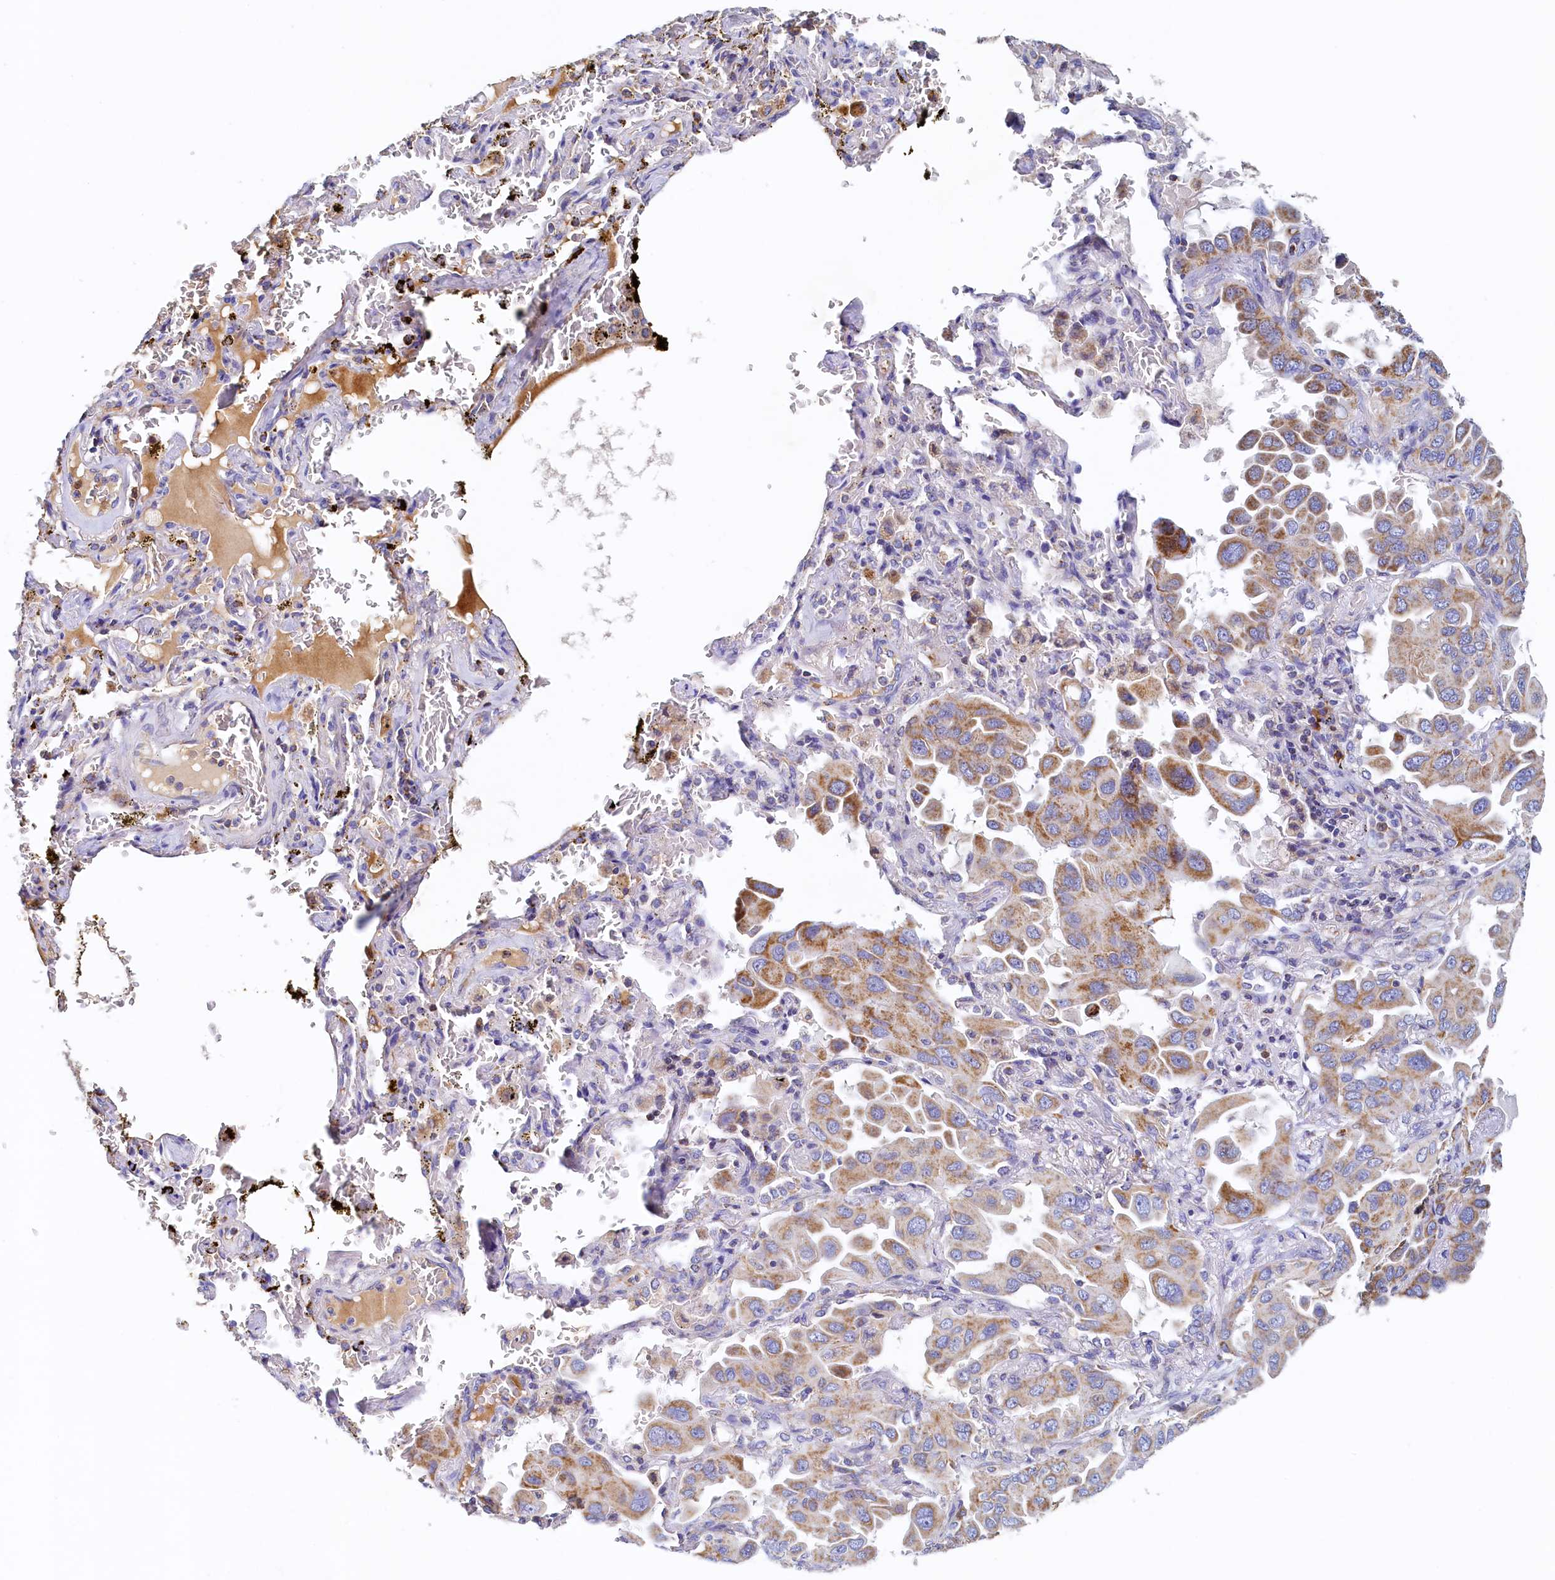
{"staining": {"intensity": "moderate", "quantity": "25%-75%", "location": "cytoplasmic/membranous"}, "tissue": "lung cancer", "cell_type": "Tumor cells", "image_type": "cancer", "snomed": [{"axis": "morphology", "description": "Adenocarcinoma, NOS"}, {"axis": "topography", "description": "Lung"}], "caption": "About 25%-75% of tumor cells in human lung cancer reveal moderate cytoplasmic/membranous protein expression as visualized by brown immunohistochemical staining.", "gene": "POC1A", "patient": {"sex": "male", "age": 64}}